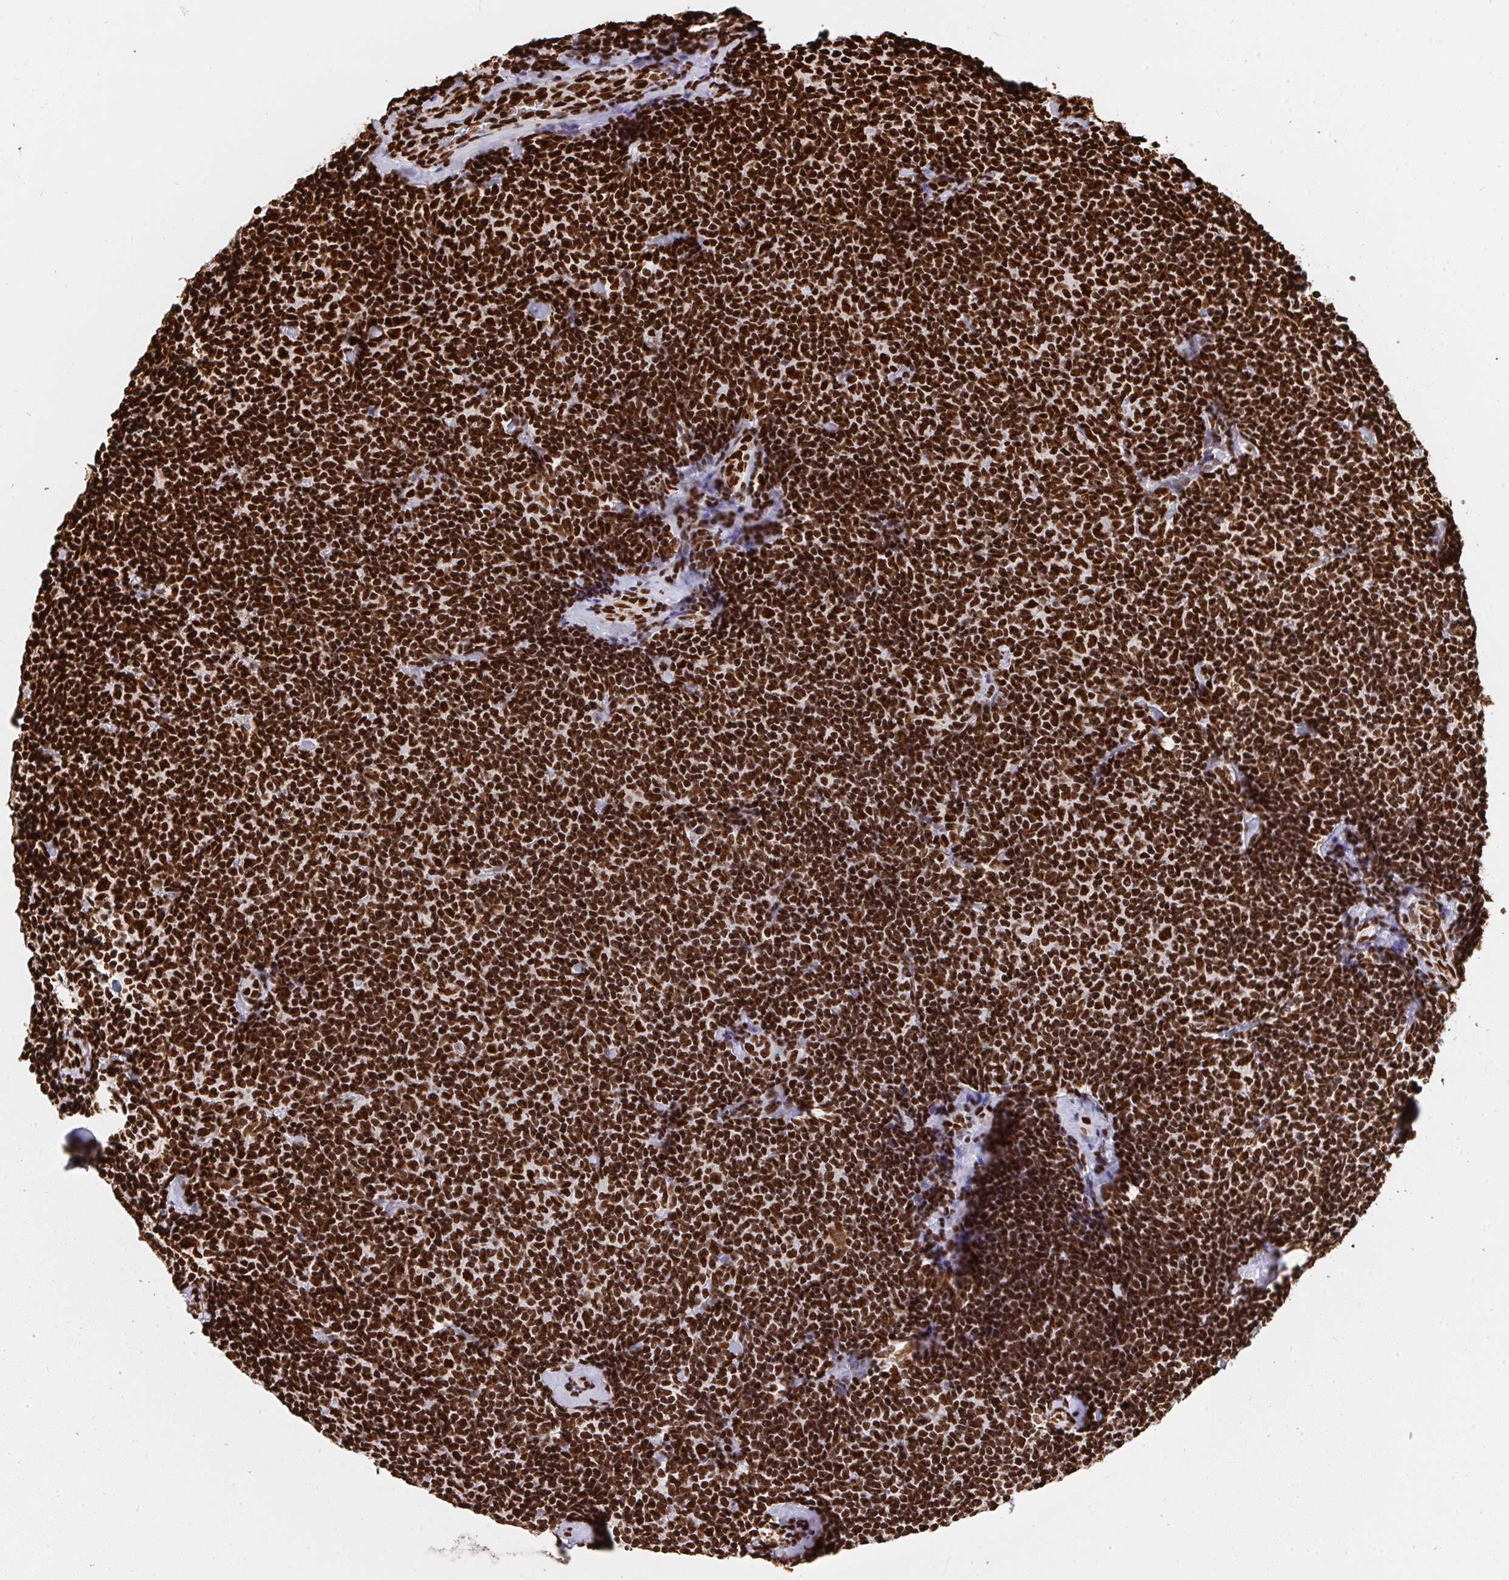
{"staining": {"intensity": "strong", "quantity": ">75%", "location": "nuclear"}, "tissue": "lymphoma", "cell_type": "Tumor cells", "image_type": "cancer", "snomed": [{"axis": "morphology", "description": "Malignant lymphoma, non-Hodgkin's type, Low grade"}, {"axis": "topography", "description": "Lymph node"}], "caption": "DAB (3,3'-diaminobenzidine) immunohistochemical staining of human malignant lymphoma, non-Hodgkin's type (low-grade) exhibits strong nuclear protein staining in approximately >75% of tumor cells.", "gene": "HNRNPL", "patient": {"sex": "female", "age": 56}}